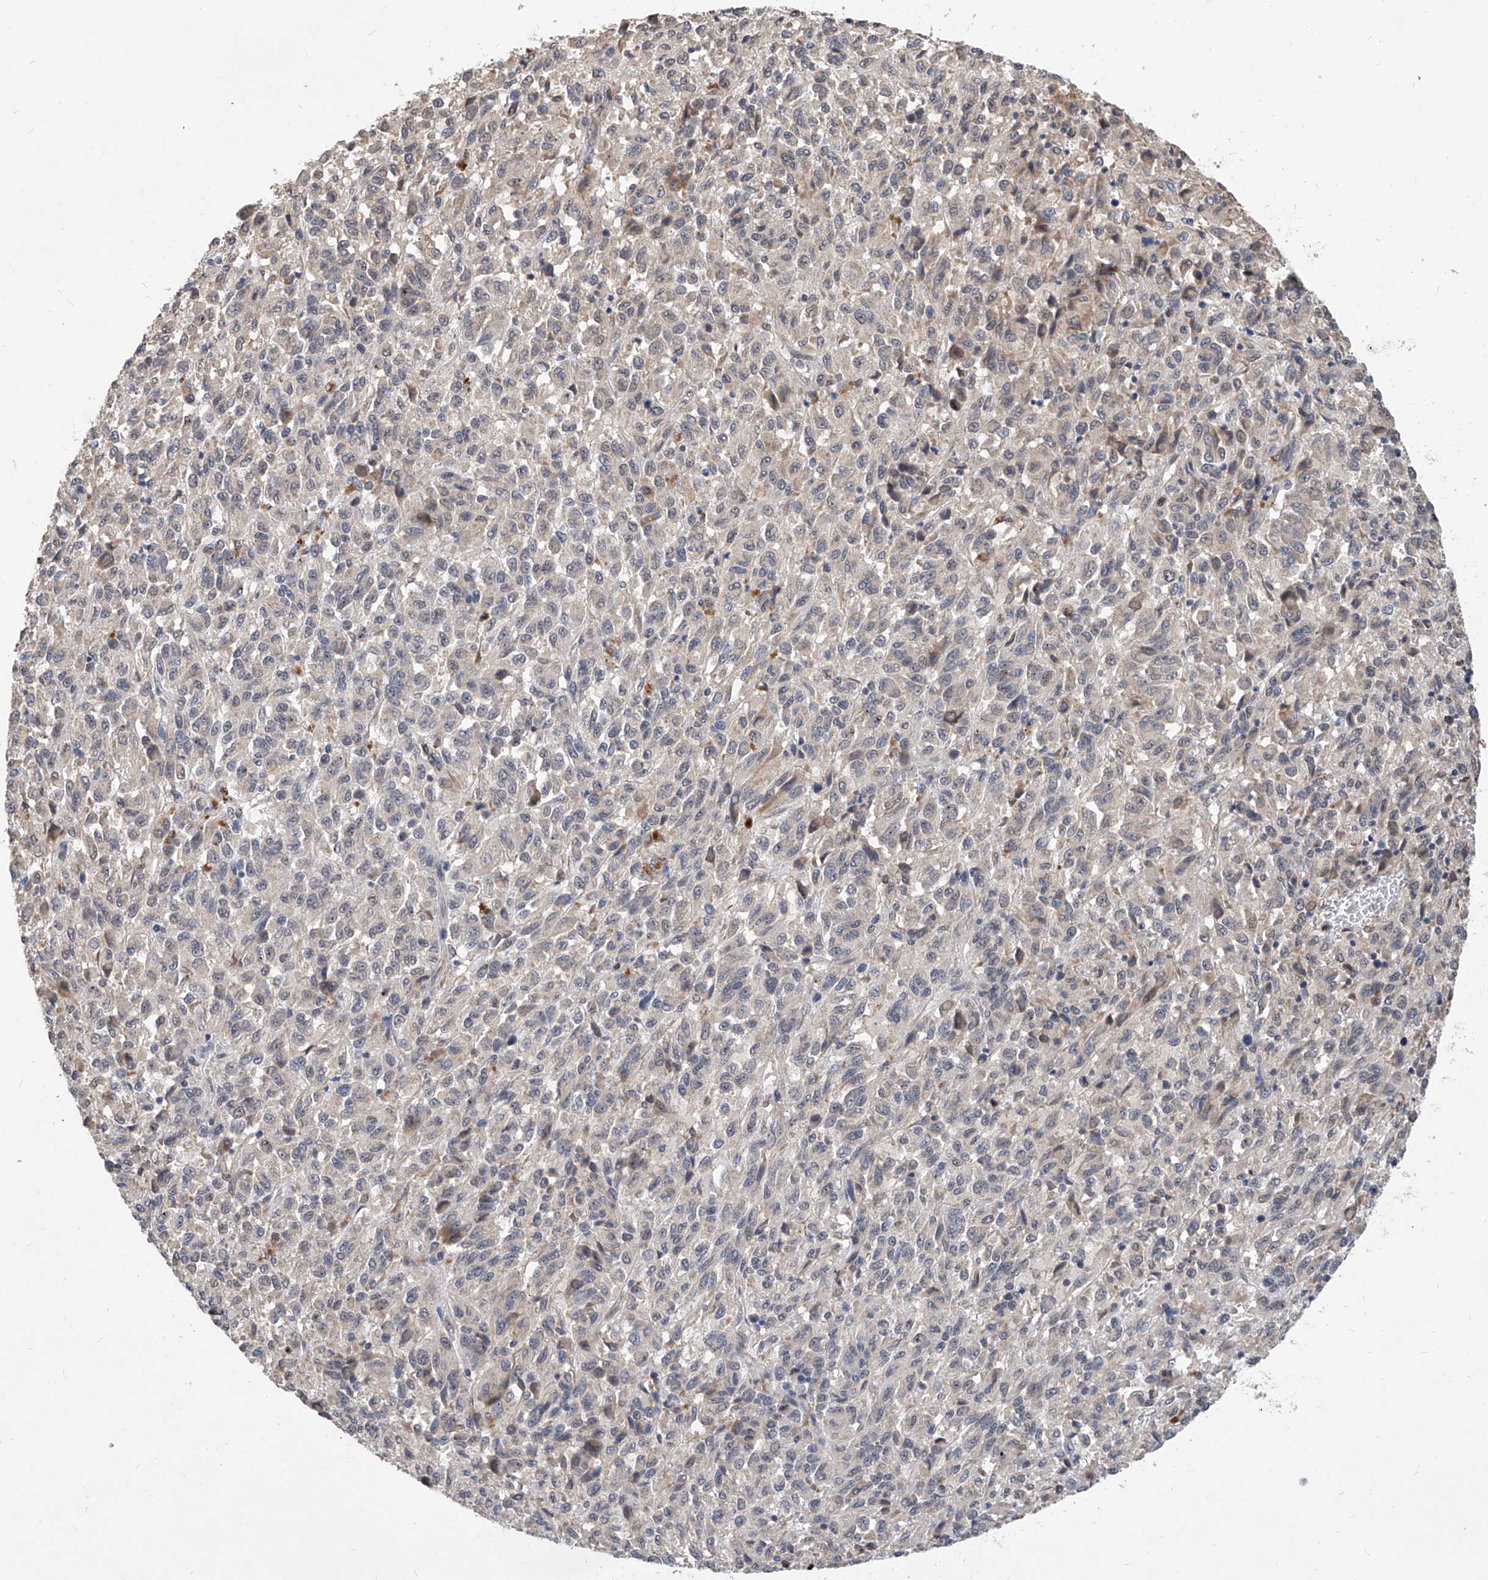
{"staining": {"intensity": "negative", "quantity": "none", "location": "none"}, "tissue": "melanoma", "cell_type": "Tumor cells", "image_type": "cancer", "snomed": [{"axis": "morphology", "description": "Malignant melanoma, Metastatic site"}, {"axis": "topography", "description": "Lung"}], "caption": "Immunohistochemistry of human malignant melanoma (metastatic site) exhibits no expression in tumor cells.", "gene": "CARMIL3", "patient": {"sex": "male", "age": 64}}